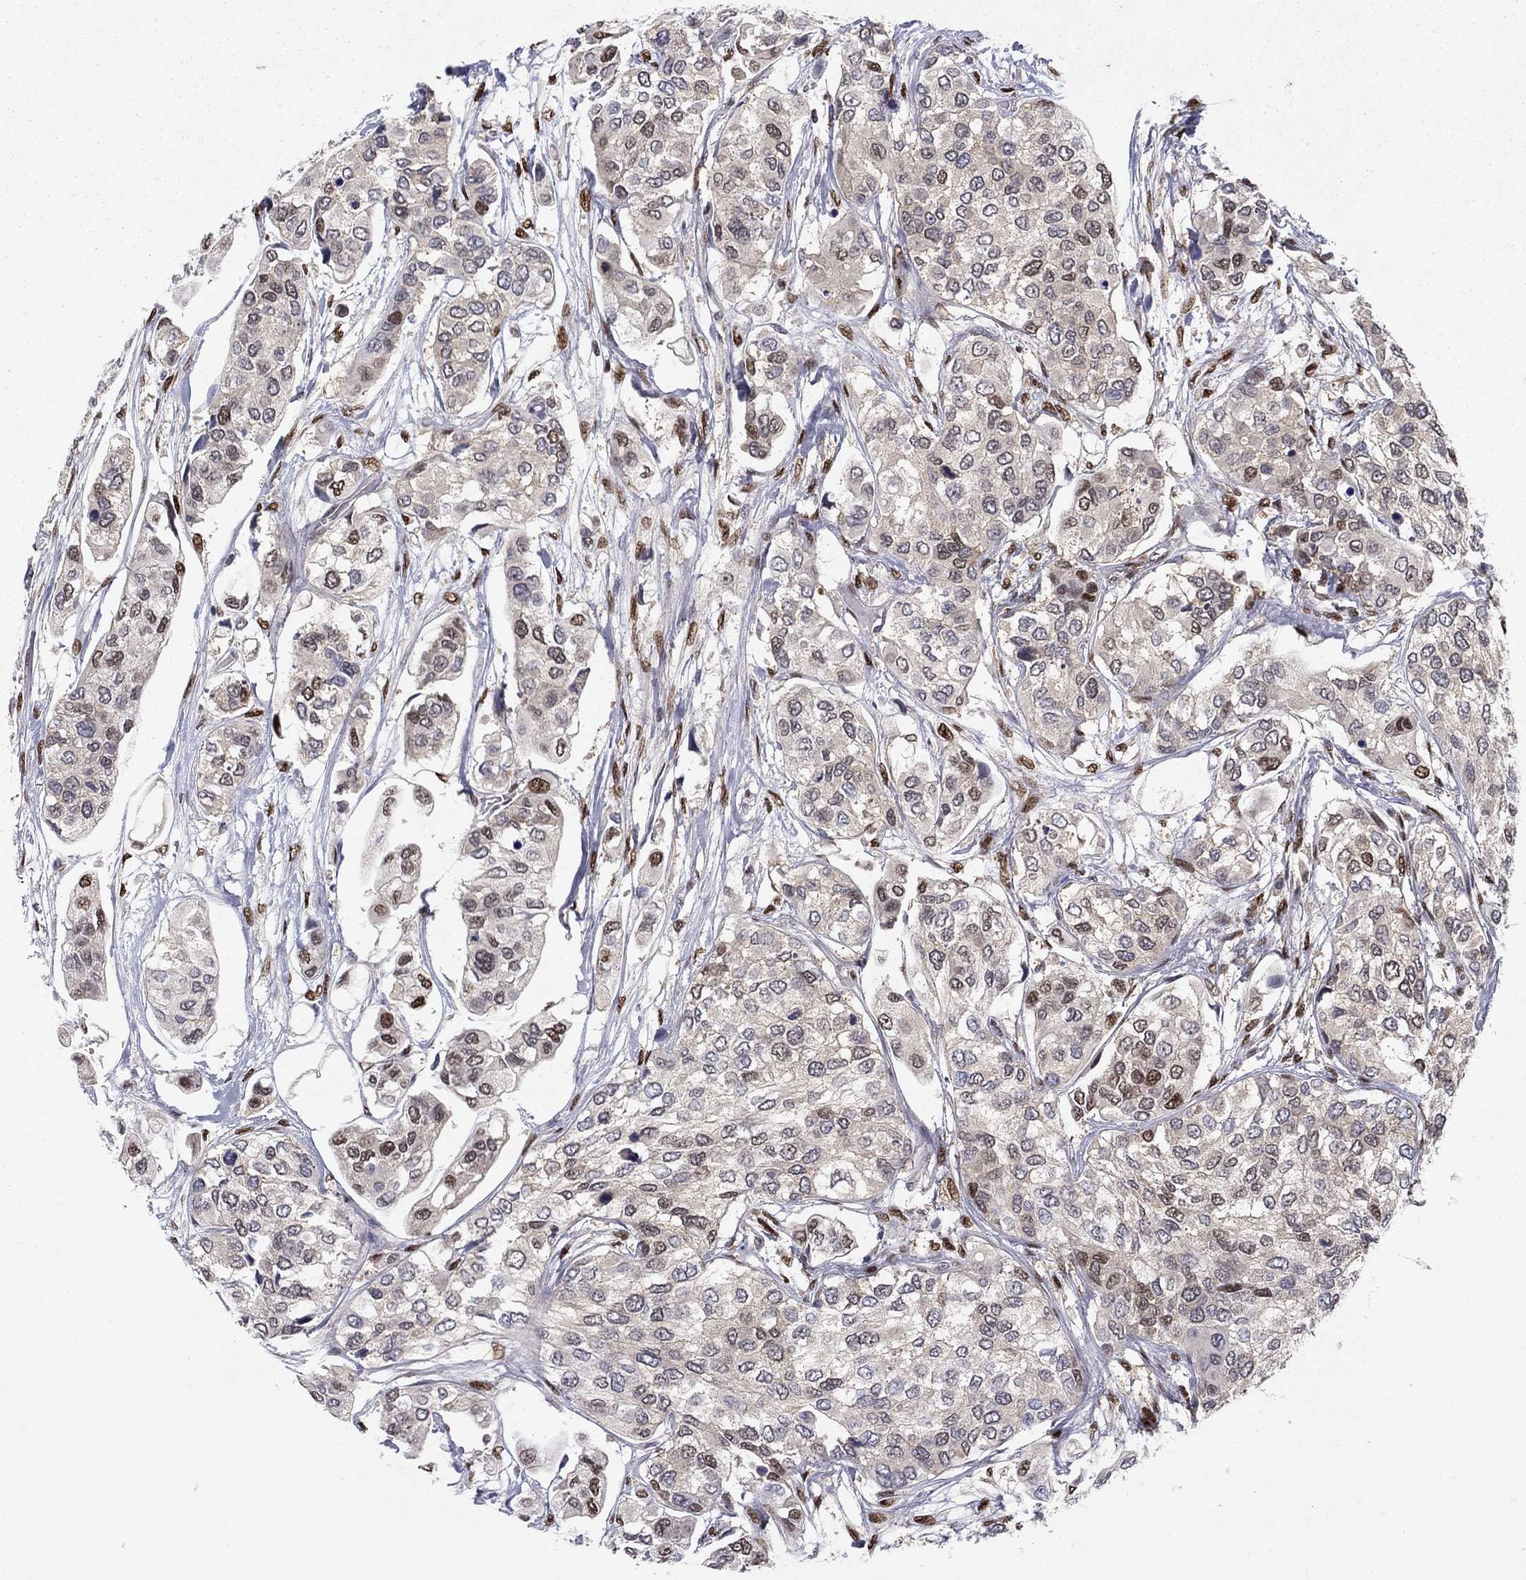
{"staining": {"intensity": "weak", "quantity": "25%-75%", "location": "cytoplasmic/membranous"}, "tissue": "urothelial cancer", "cell_type": "Tumor cells", "image_type": "cancer", "snomed": [{"axis": "morphology", "description": "Urothelial carcinoma, High grade"}, {"axis": "topography", "description": "Urinary bladder"}], "caption": "Immunohistochemistry (IHC) photomicrograph of human urothelial cancer stained for a protein (brown), which displays low levels of weak cytoplasmic/membranous positivity in approximately 25%-75% of tumor cells.", "gene": "CRTC1", "patient": {"sex": "male", "age": 77}}